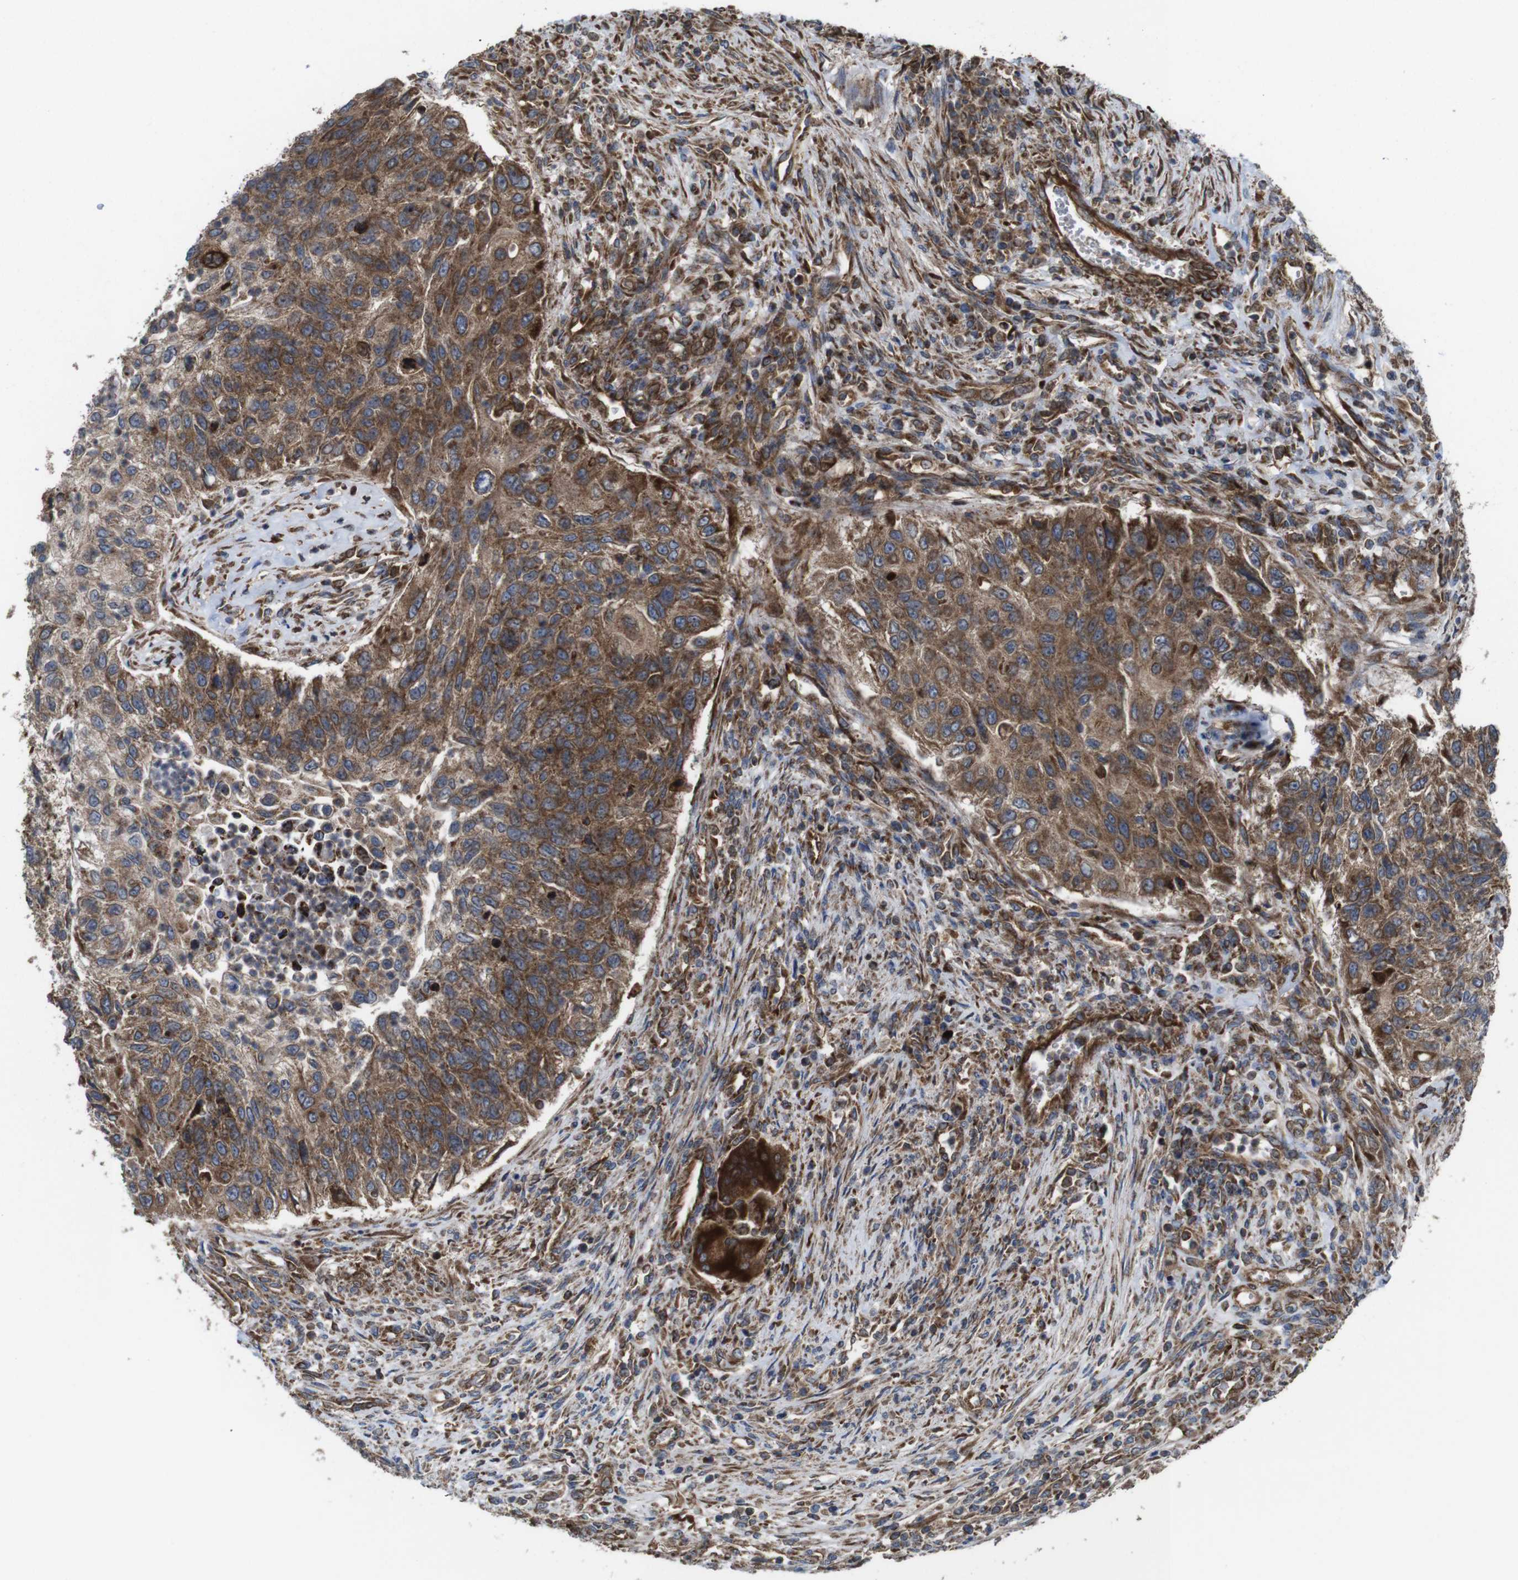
{"staining": {"intensity": "moderate", "quantity": ">75%", "location": "cytoplasmic/membranous"}, "tissue": "urothelial cancer", "cell_type": "Tumor cells", "image_type": "cancer", "snomed": [{"axis": "morphology", "description": "Urothelial carcinoma, High grade"}, {"axis": "topography", "description": "Urinary bladder"}], "caption": "Immunohistochemical staining of urothelial cancer demonstrates medium levels of moderate cytoplasmic/membranous staining in about >75% of tumor cells.", "gene": "HK1", "patient": {"sex": "female", "age": 60}}